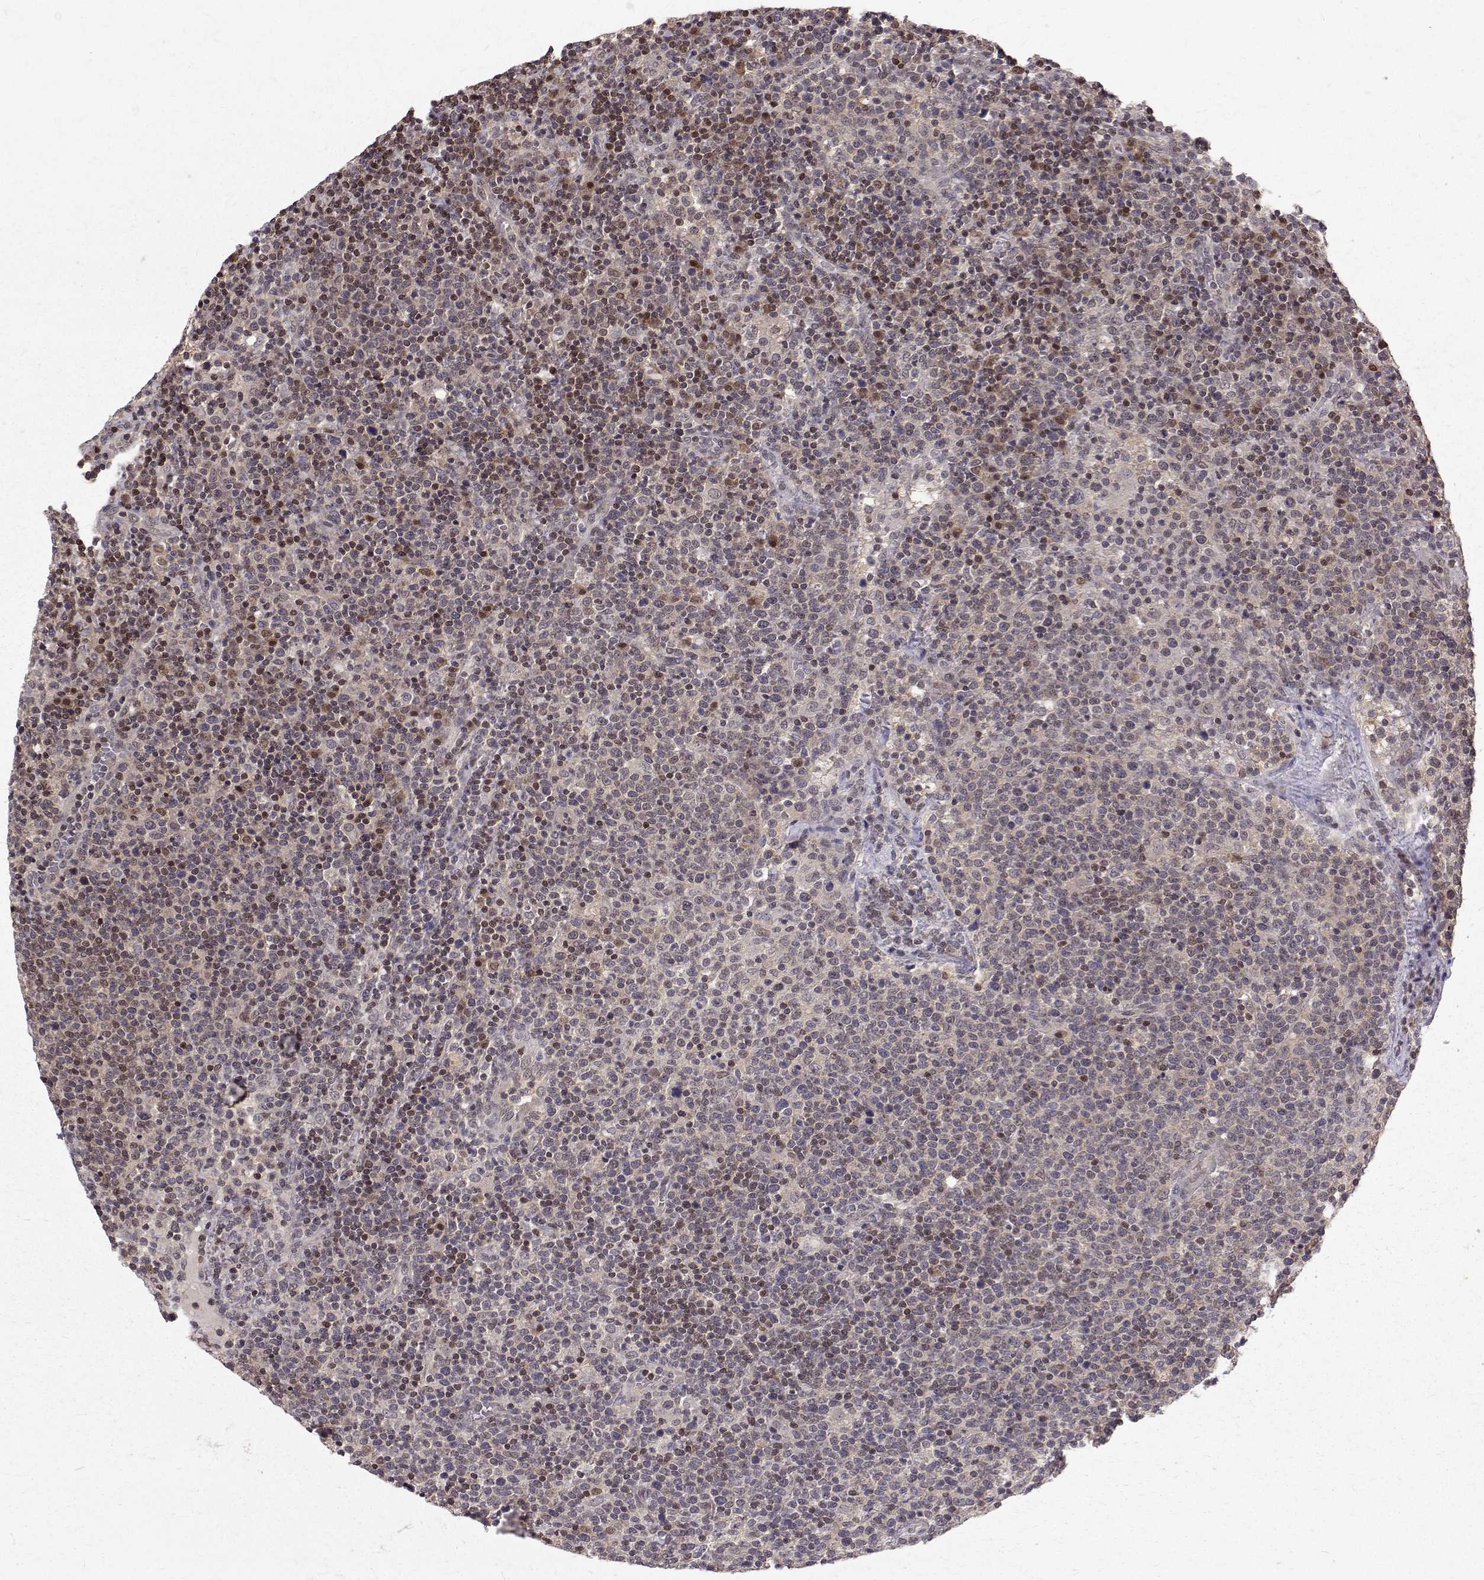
{"staining": {"intensity": "moderate", "quantity": "25%-75%", "location": "cytoplasmic/membranous,nuclear"}, "tissue": "lymphoma", "cell_type": "Tumor cells", "image_type": "cancer", "snomed": [{"axis": "morphology", "description": "Malignant lymphoma, non-Hodgkin's type, High grade"}, {"axis": "topography", "description": "Lymph node"}], "caption": "Immunohistochemical staining of human lymphoma exhibits medium levels of moderate cytoplasmic/membranous and nuclear staining in about 25%-75% of tumor cells. (DAB = brown stain, brightfield microscopy at high magnification).", "gene": "NIF3L1", "patient": {"sex": "male", "age": 61}}